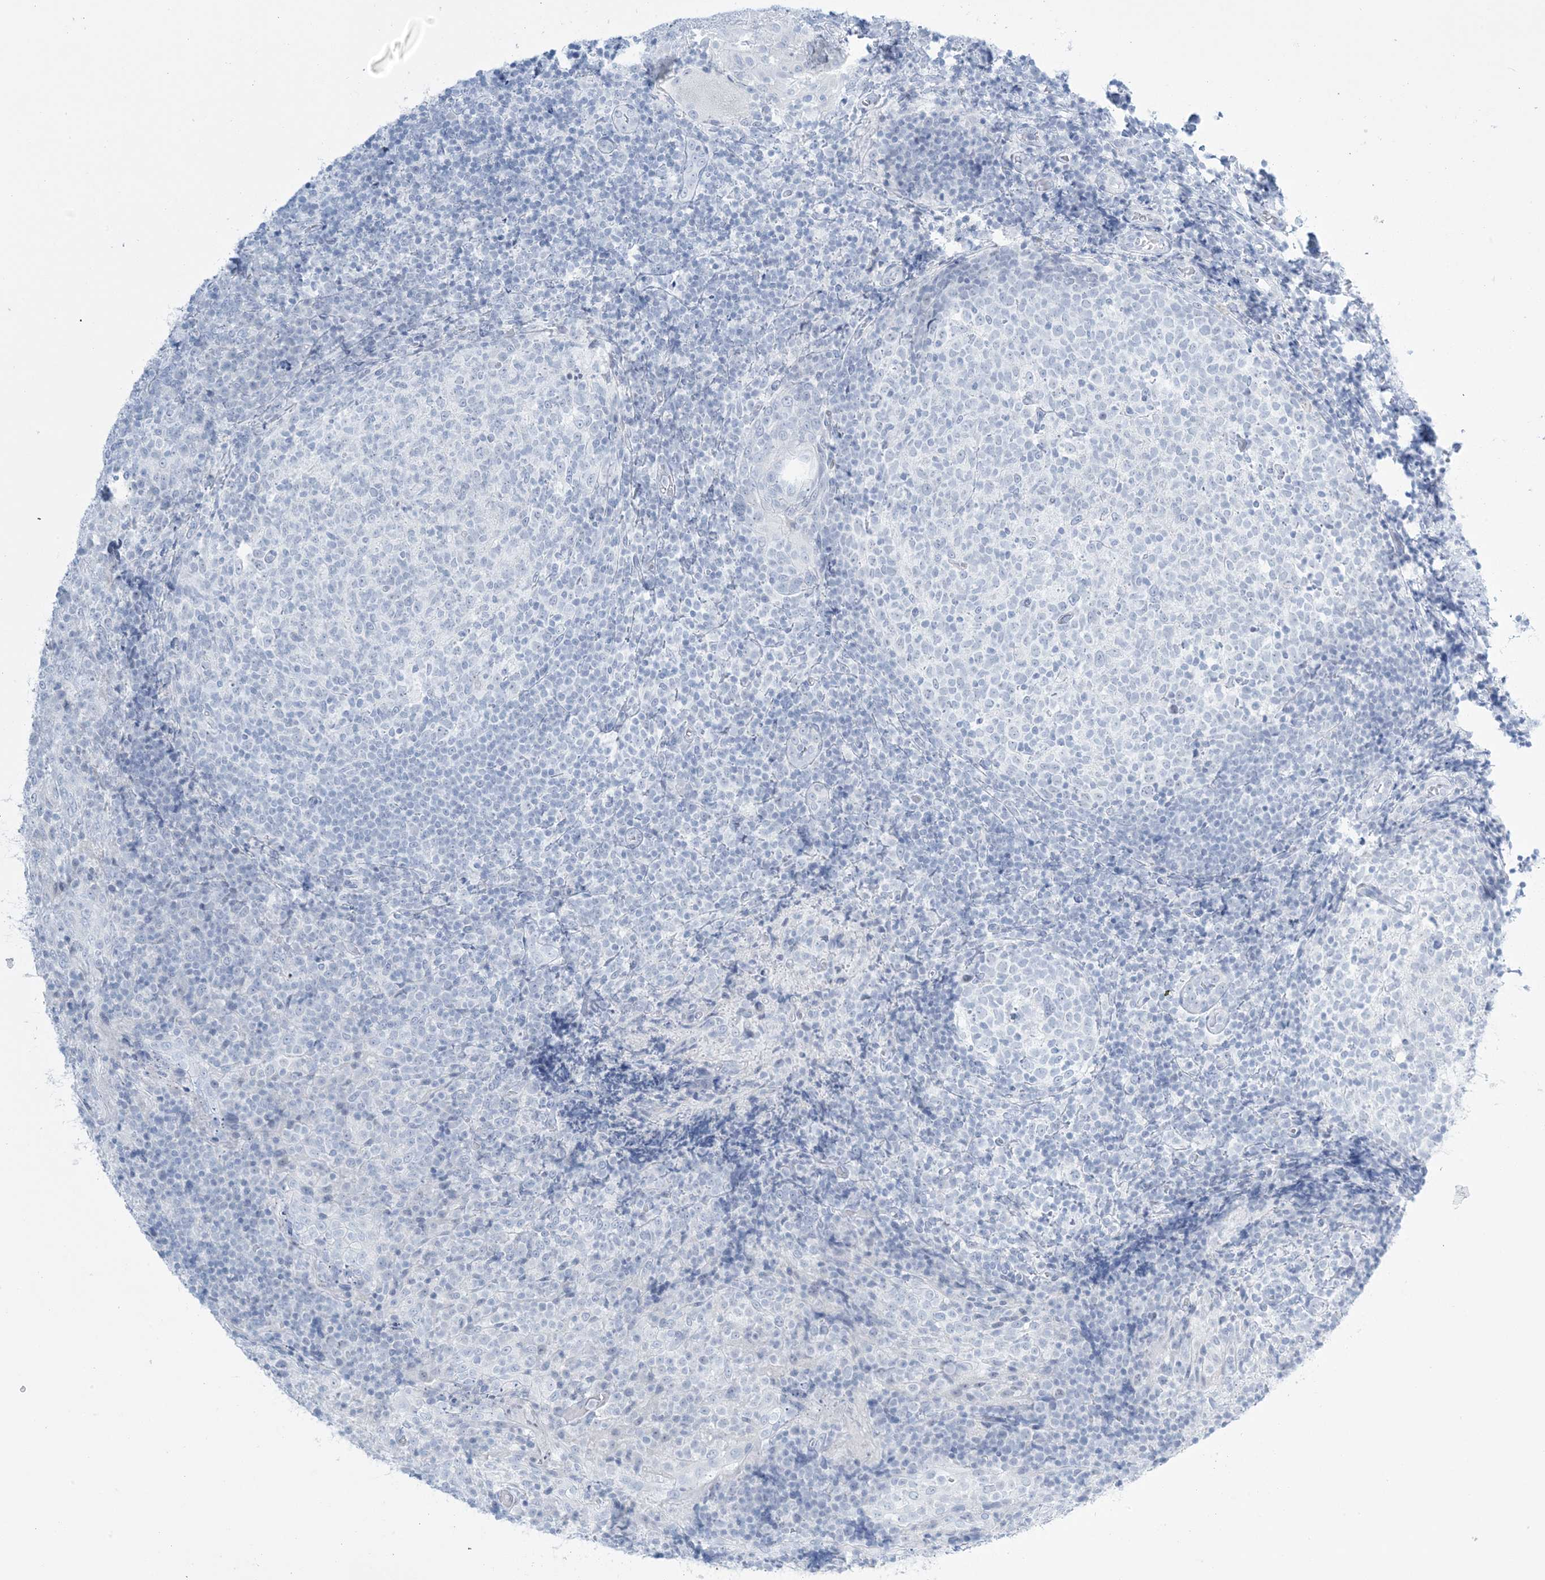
{"staining": {"intensity": "negative", "quantity": "none", "location": "none"}, "tissue": "tonsil", "cell_type": "Germinal center cells", "image_type": "normal", "snomed": [{"axis": "morphology", "description": "Normal tissue, NOS"}, {"axis": "topography", "description": "Tonsil"}], "caption": "Immunohistochemical staining of unremarkable human tonsil displays no significant expression in germinal center cells.", "gene": "AGXT", "patient": {"sex": "female", "age": 19}}